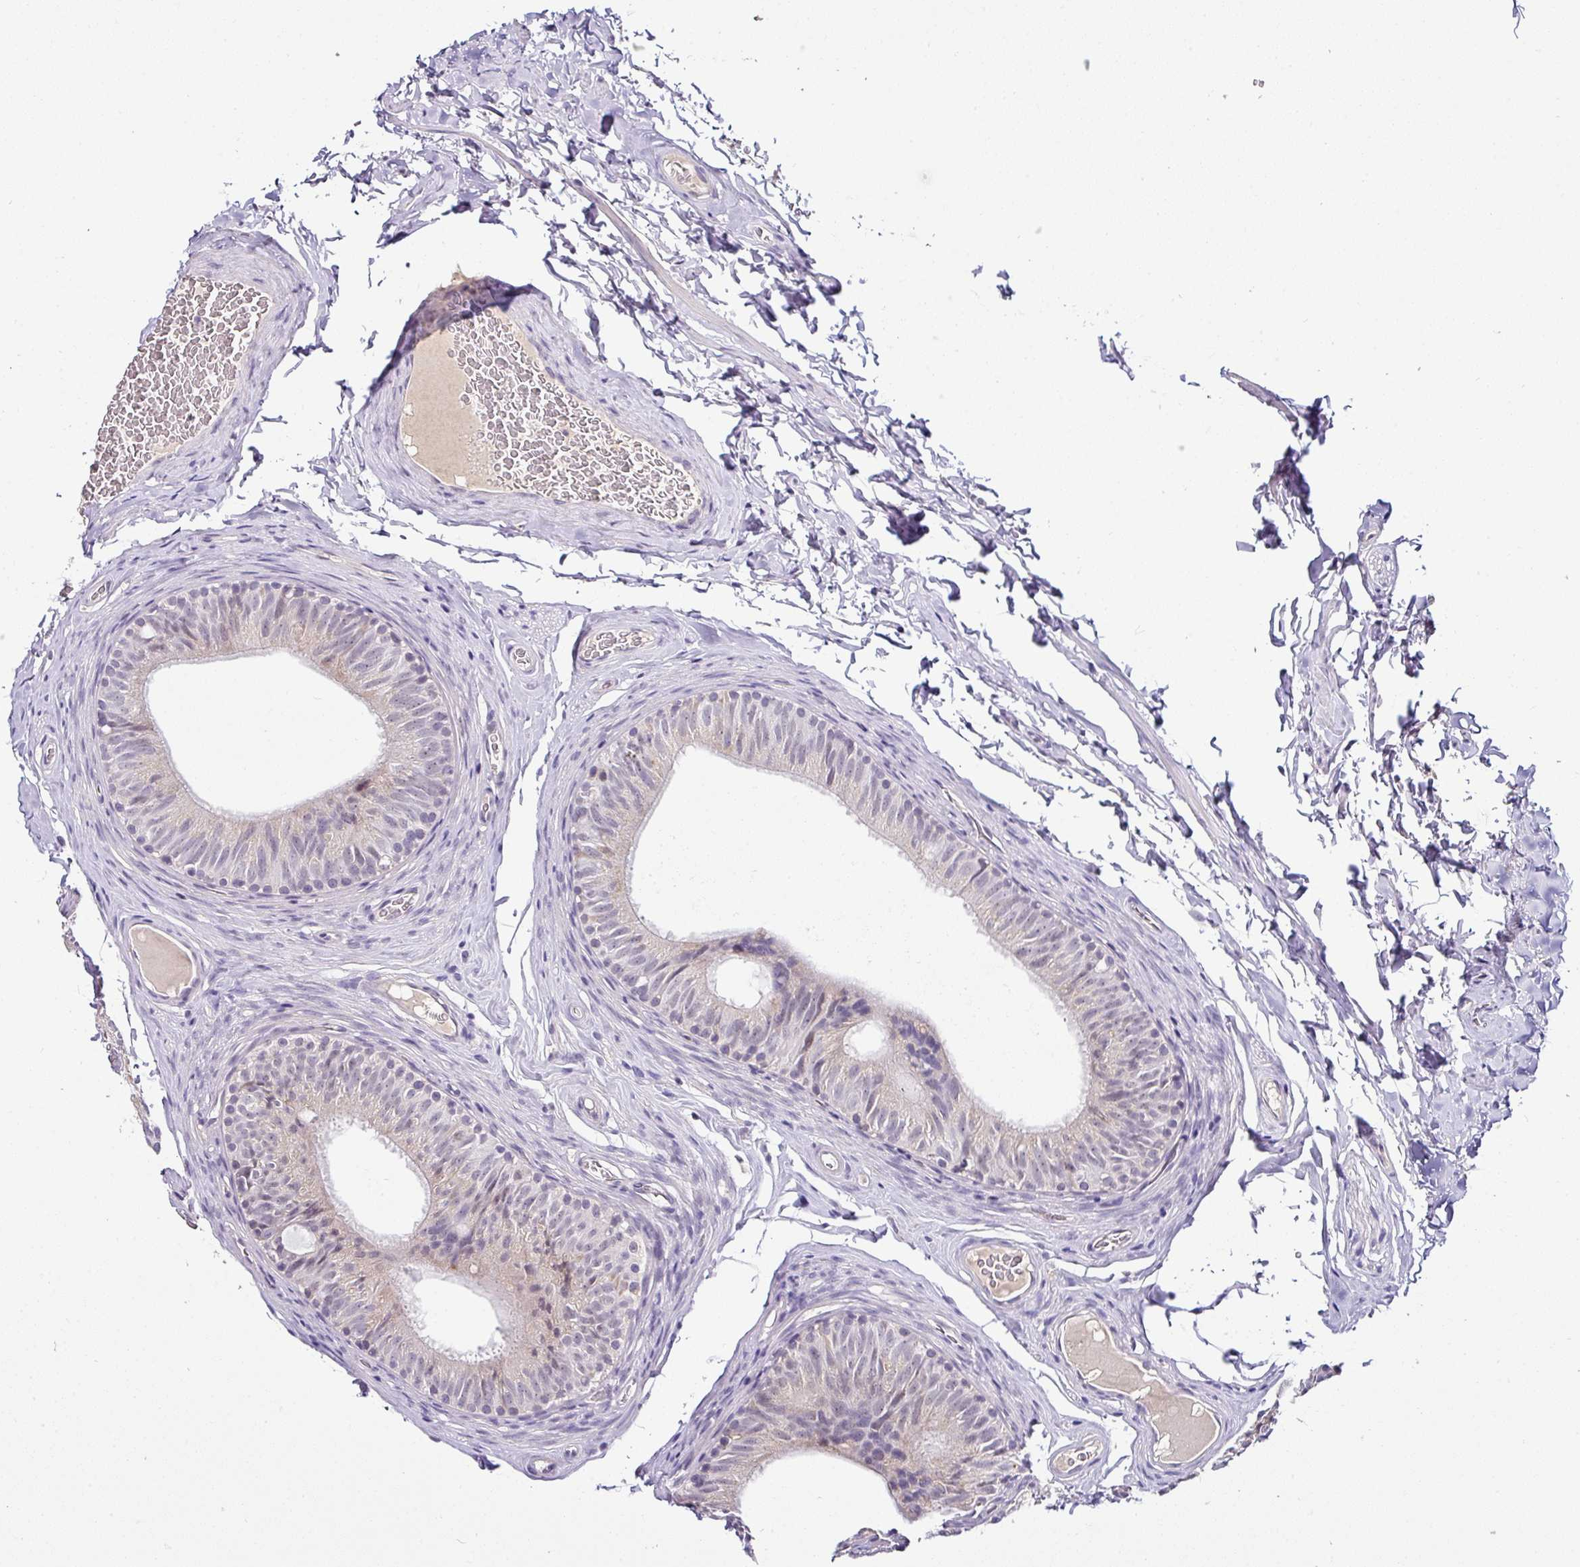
{"staining": {"intensity": "weak", "quantity": "<25%", "location": "nuclear"}, "tissue": "epididymis", "cell_type": "Glandular cells", "image_type": "normal", "snomed": [{"axis": "morphology", "description": "Normal tissue, NOS"}, {"axis": "topography", "description": "Epididymis"}], "caption": "Epididymis stained for a protein using immunohistochemistry exhibits no expression glandular cells.", "gene": "NAPSA", "patient": {"sex": "male", "age": 34}}